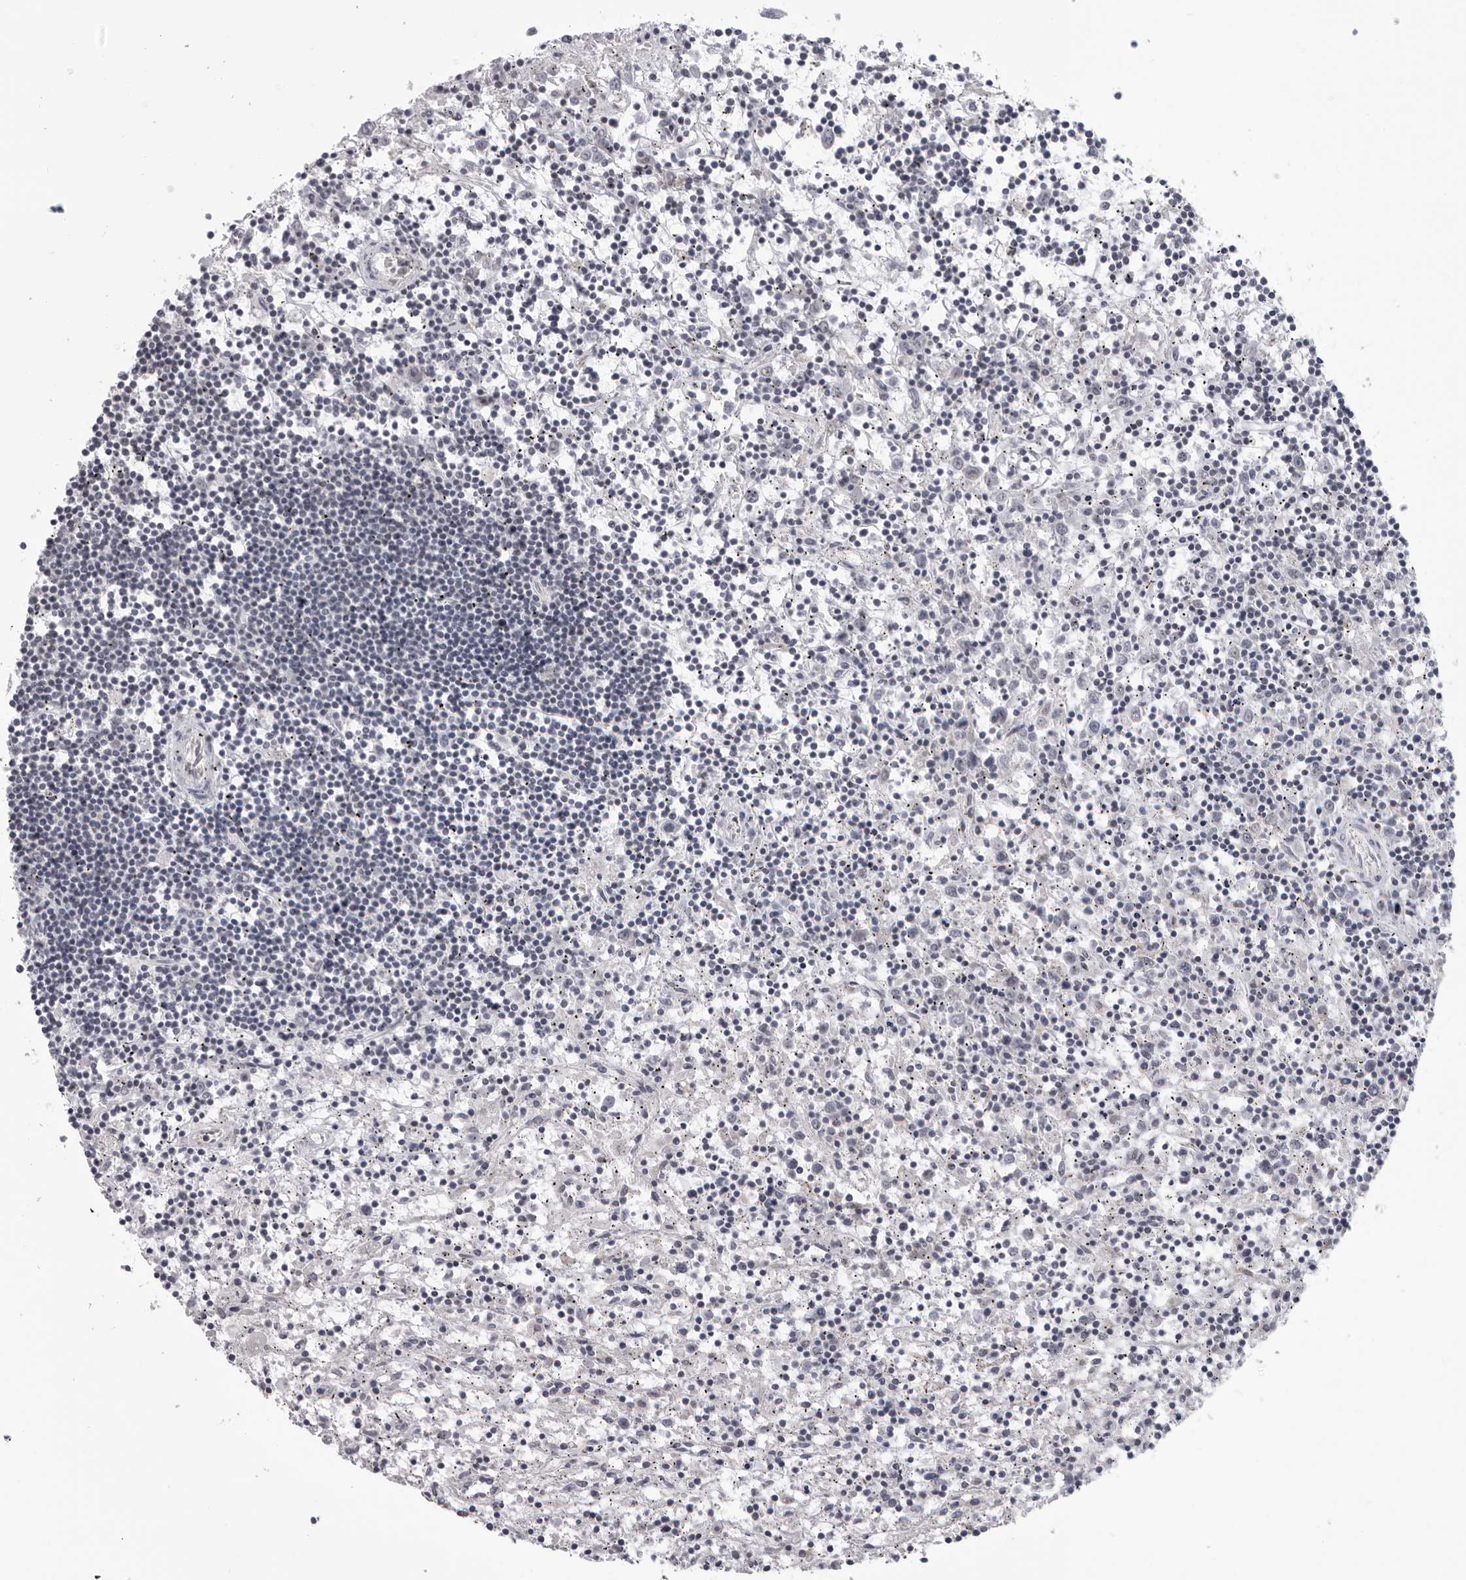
{"staining": {"intensity": "negative", "quantity": "none", "location": "none"}, "tissue": "lymphoma", "cell_type": "Tumor cells", "image_type": "cancer", "snomed": [{"axis": "morphology", "description": "Malignant lymphoma, non-Hodgkin's type, Low grade"}, {"axis": "topography", "description": "Spleen"}], "caption": "The micrograph exhibits no significant positivity in tumor cells of lymphoma. (Brightfield microscopy of DAB (3,3'-diaminobenzidine) immunohistochemistry at high magnification).", "gene": "MAPK12", "patient": {"sex": "male", "age": 76}}